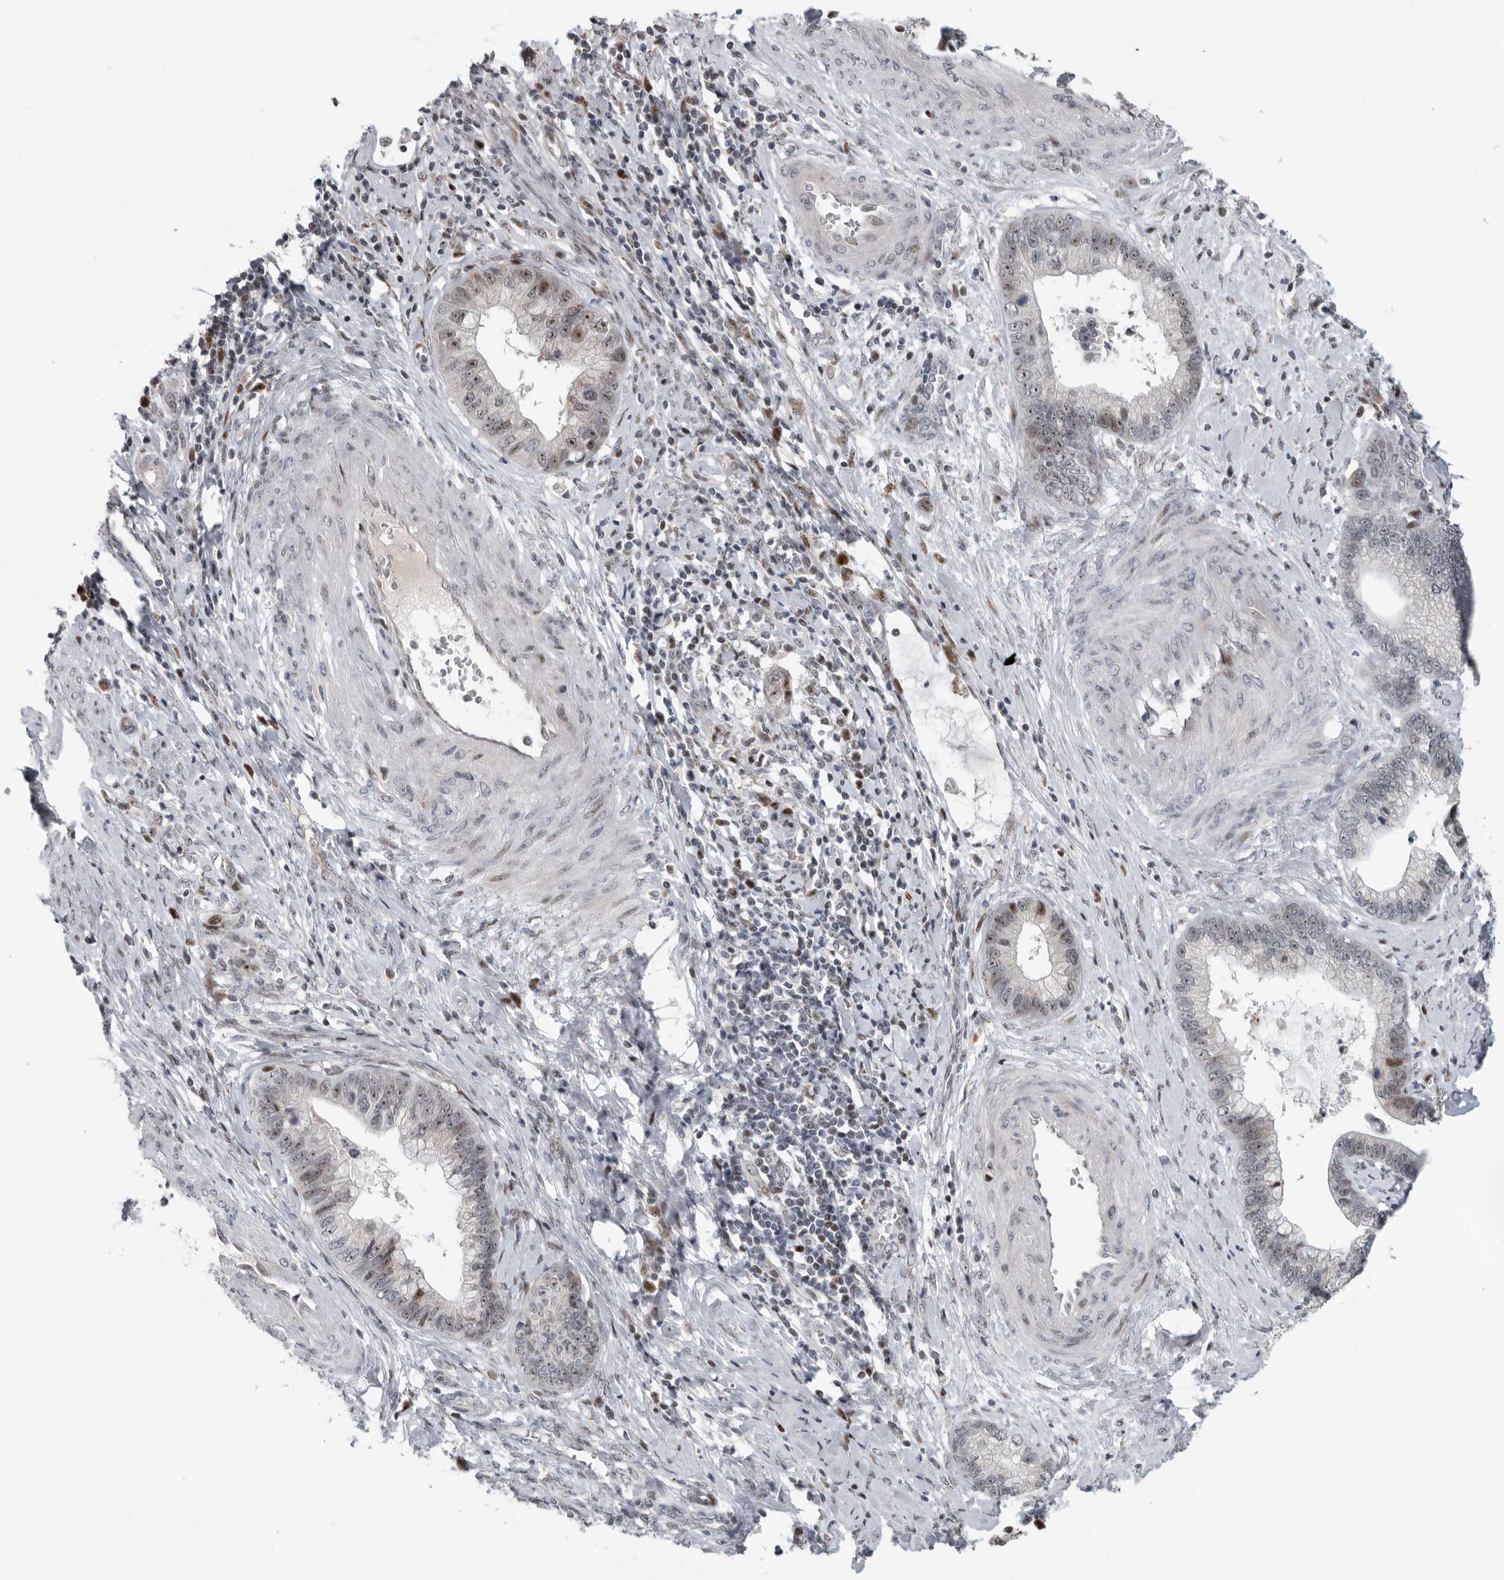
{"staining": {"intensity": "moderate", "quantity": "25%-75%", "location": "nuclear"}, "tissue": "cervical cancer", "cell_type": "Tumor cells", "image_type": "cancer", "snomed": [{"axis": "morphology", "description": "Adenocarcinoma, NOS"}, {"axis": "topography", "description": "Cervix"}], "caption": "Immunohistochemistry (IHC) of cervical cancer shows medium levels of moderate nuclear staining in approximately 25%-75% of tumor cells. (DAB IHC with brightfield microscopy, high magnification).", "gene": "PCMTD1", "patient": {"sex": "female", "age": 44}}